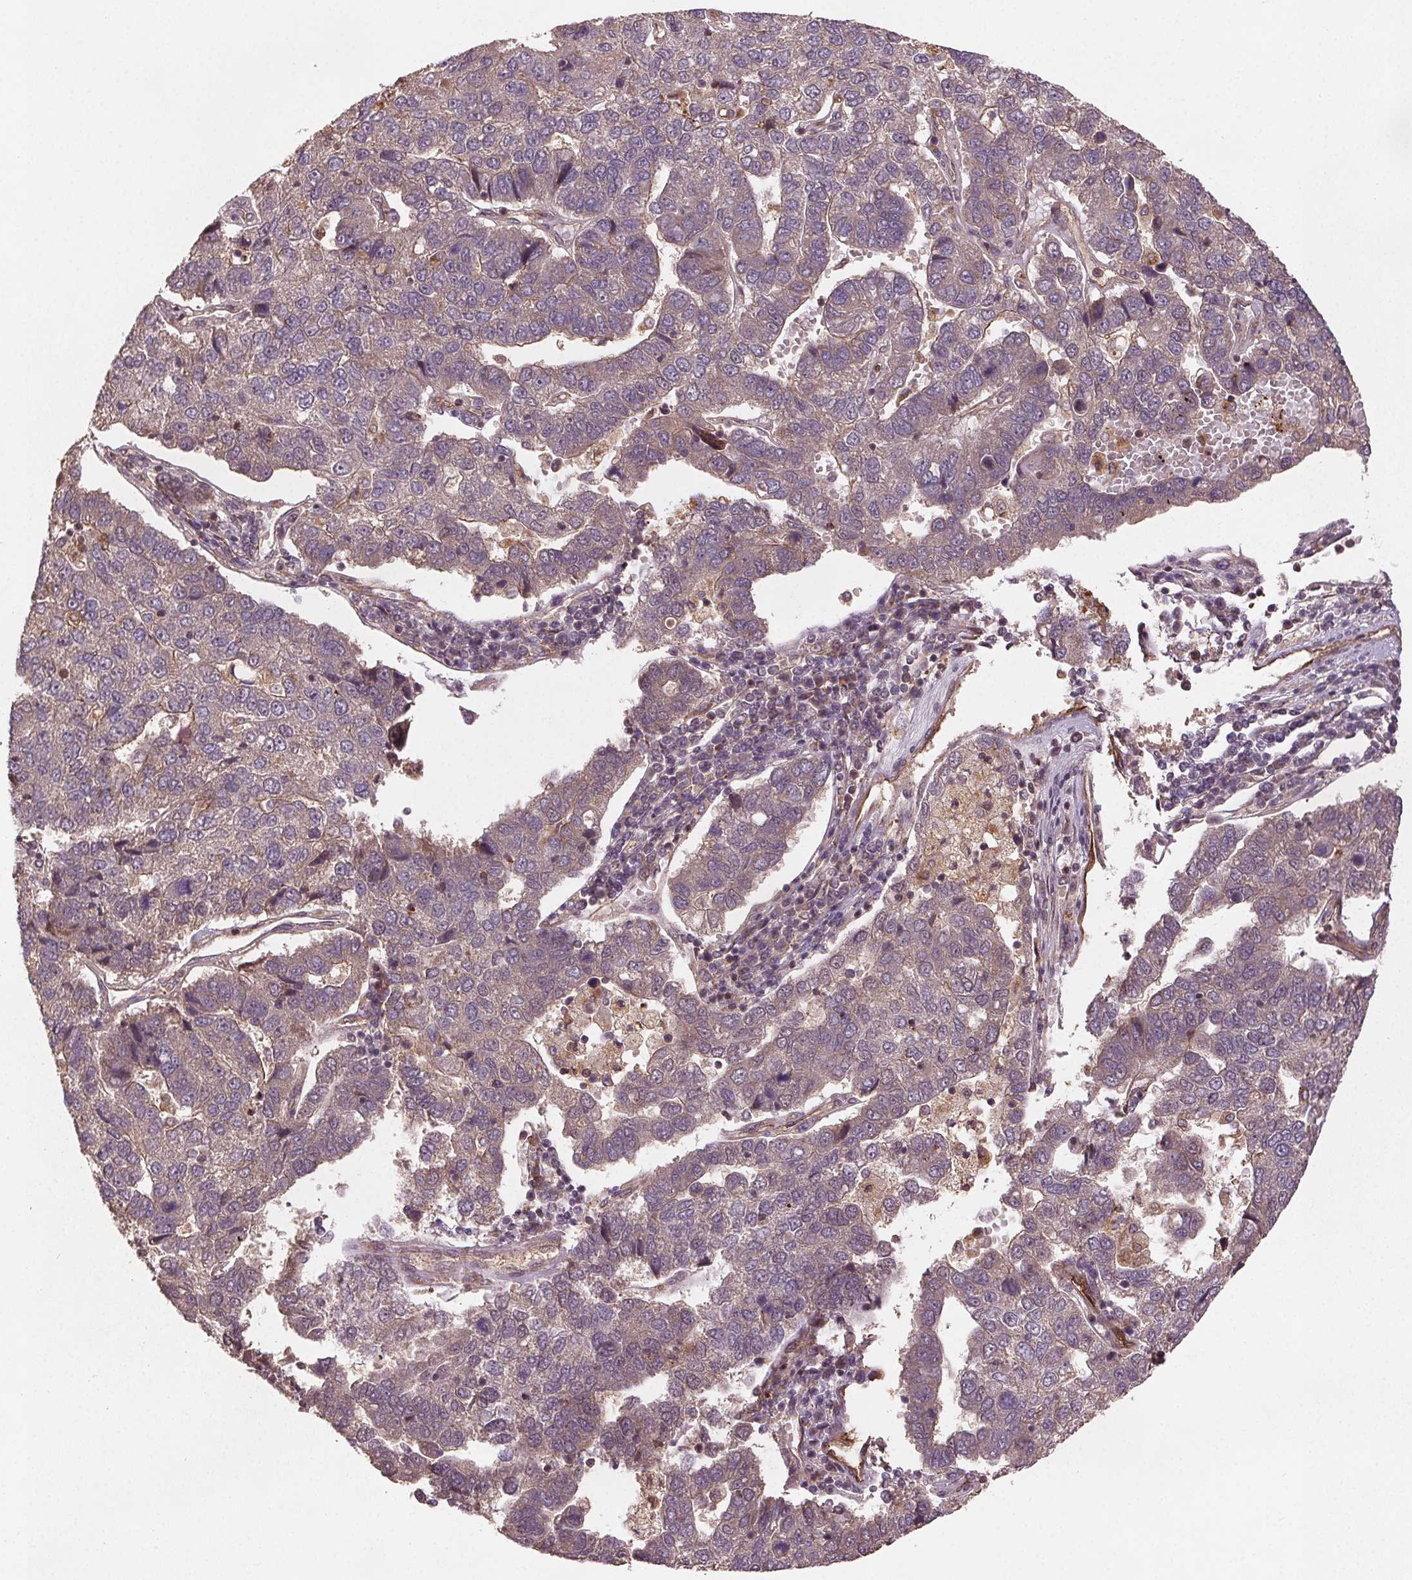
{"staining": {"intensity": "weak", "quantity": "<25%", "location": "cytoplasmic/membranous"}, "tissue": "pancreatic cancer", "cell_type": "Tumor cells", "image_type": "cancer", "snomed": [{"axis": "morphology", "description": "Adenocarcinoma, NOS"}, {"axis": "topography", "description": "Pancreas"}], "caption": "Pancreatic adenocarcinoma stained for a protein using IHC shows no expression tumor cells.", "gene": "SEC14L2", "patient": {"sex": "female", "age": 61}}